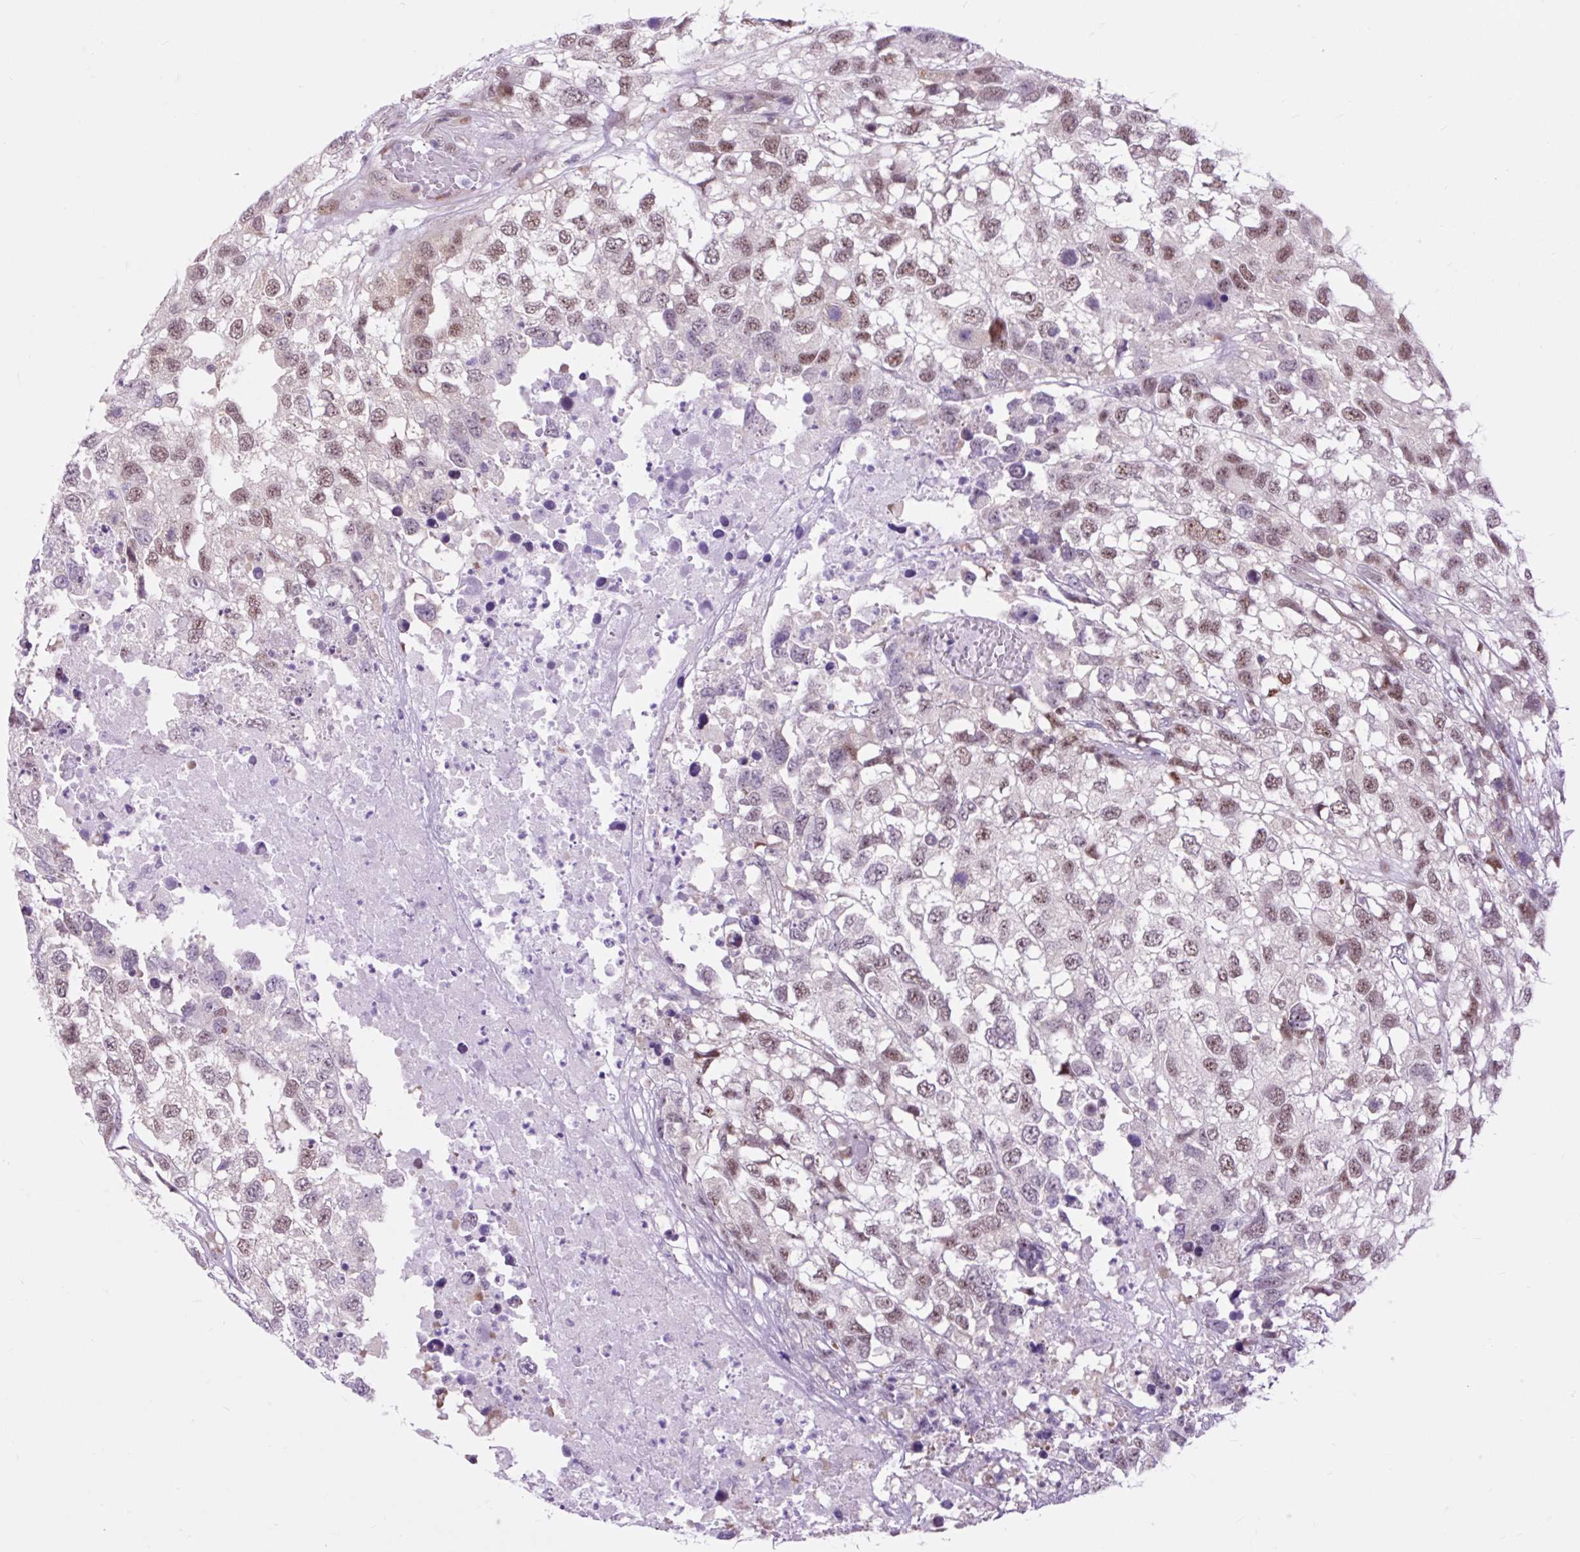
{"staining": {"intensity": "weak", "quantity": ">75%", "location": "nuclear"}, "tissue": "testis cancer", "cell_type": "Tumor cells", "image_type": "cancer", "snomed": [{"axis": "morphology", "description": "Carcinoma, Embryonal, NOS"}, {"axis": "topography", "description": "Testis"}], "caption": "Approximately >75% of tumor cells in testis cancer demonstrate weak nuclear protein expression as visualized by brown immunohistochemical staining.", "gene": "CLK2", "patient": {"sex": "male", "age": 83}}